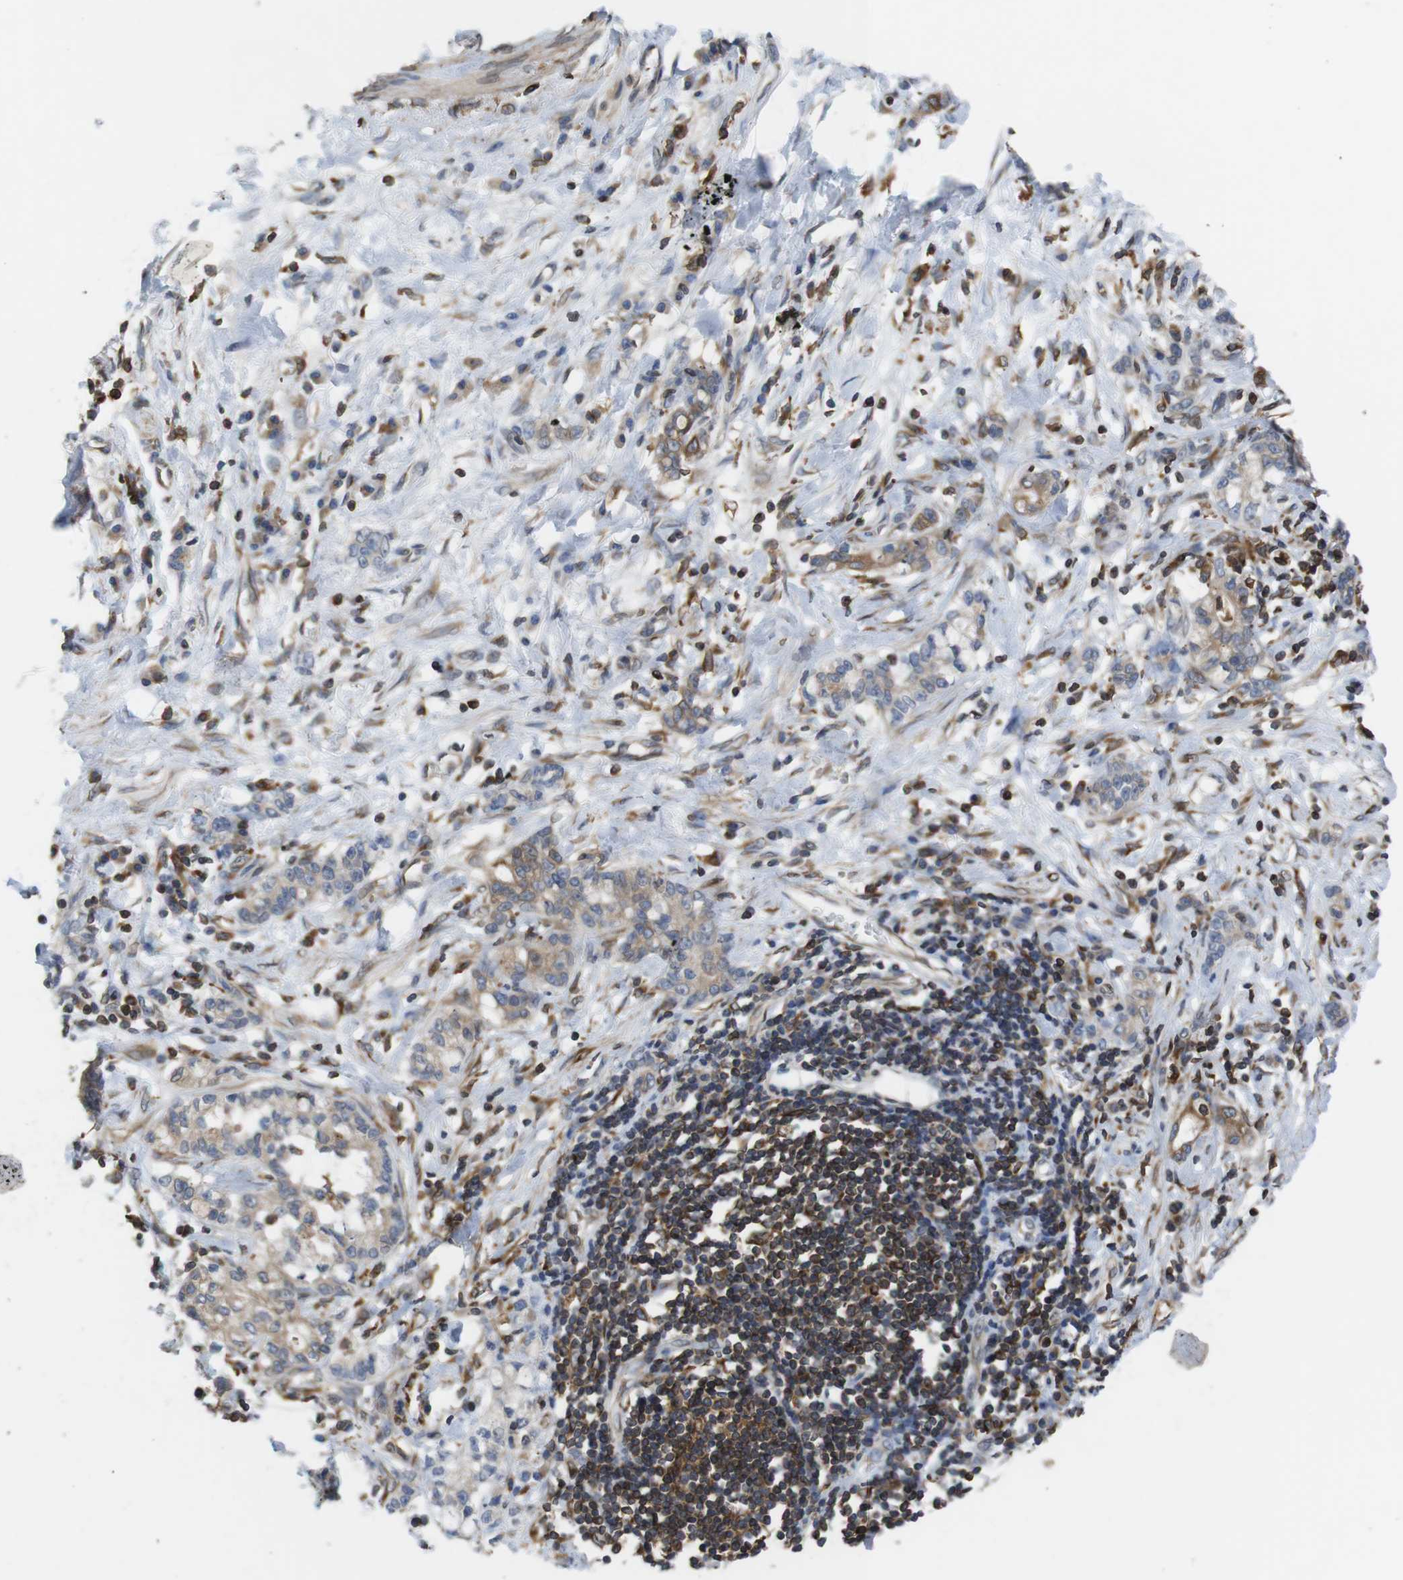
{"staining": {"intensity": "weak", "quantity": ">75%", "location": "cytoplasmic/membranous"}, "tissue": "stomach cancer", "cell_type": "Tumor cells", "image_type": "cancer", "snomed": [{"axis": "morphology", "description": "Adenocarcinoma, NOS"}, {"axis": "topography", "description": "Stomach, lower"}], "caption": "The image displays a brown stain indicating the presence of a protein in the cytoplasmic/membranous of tumor cells in stomach adenocarcinoma.", "gene": "ARL6IP5", "patient": {"sex": "male", "age": 88}}